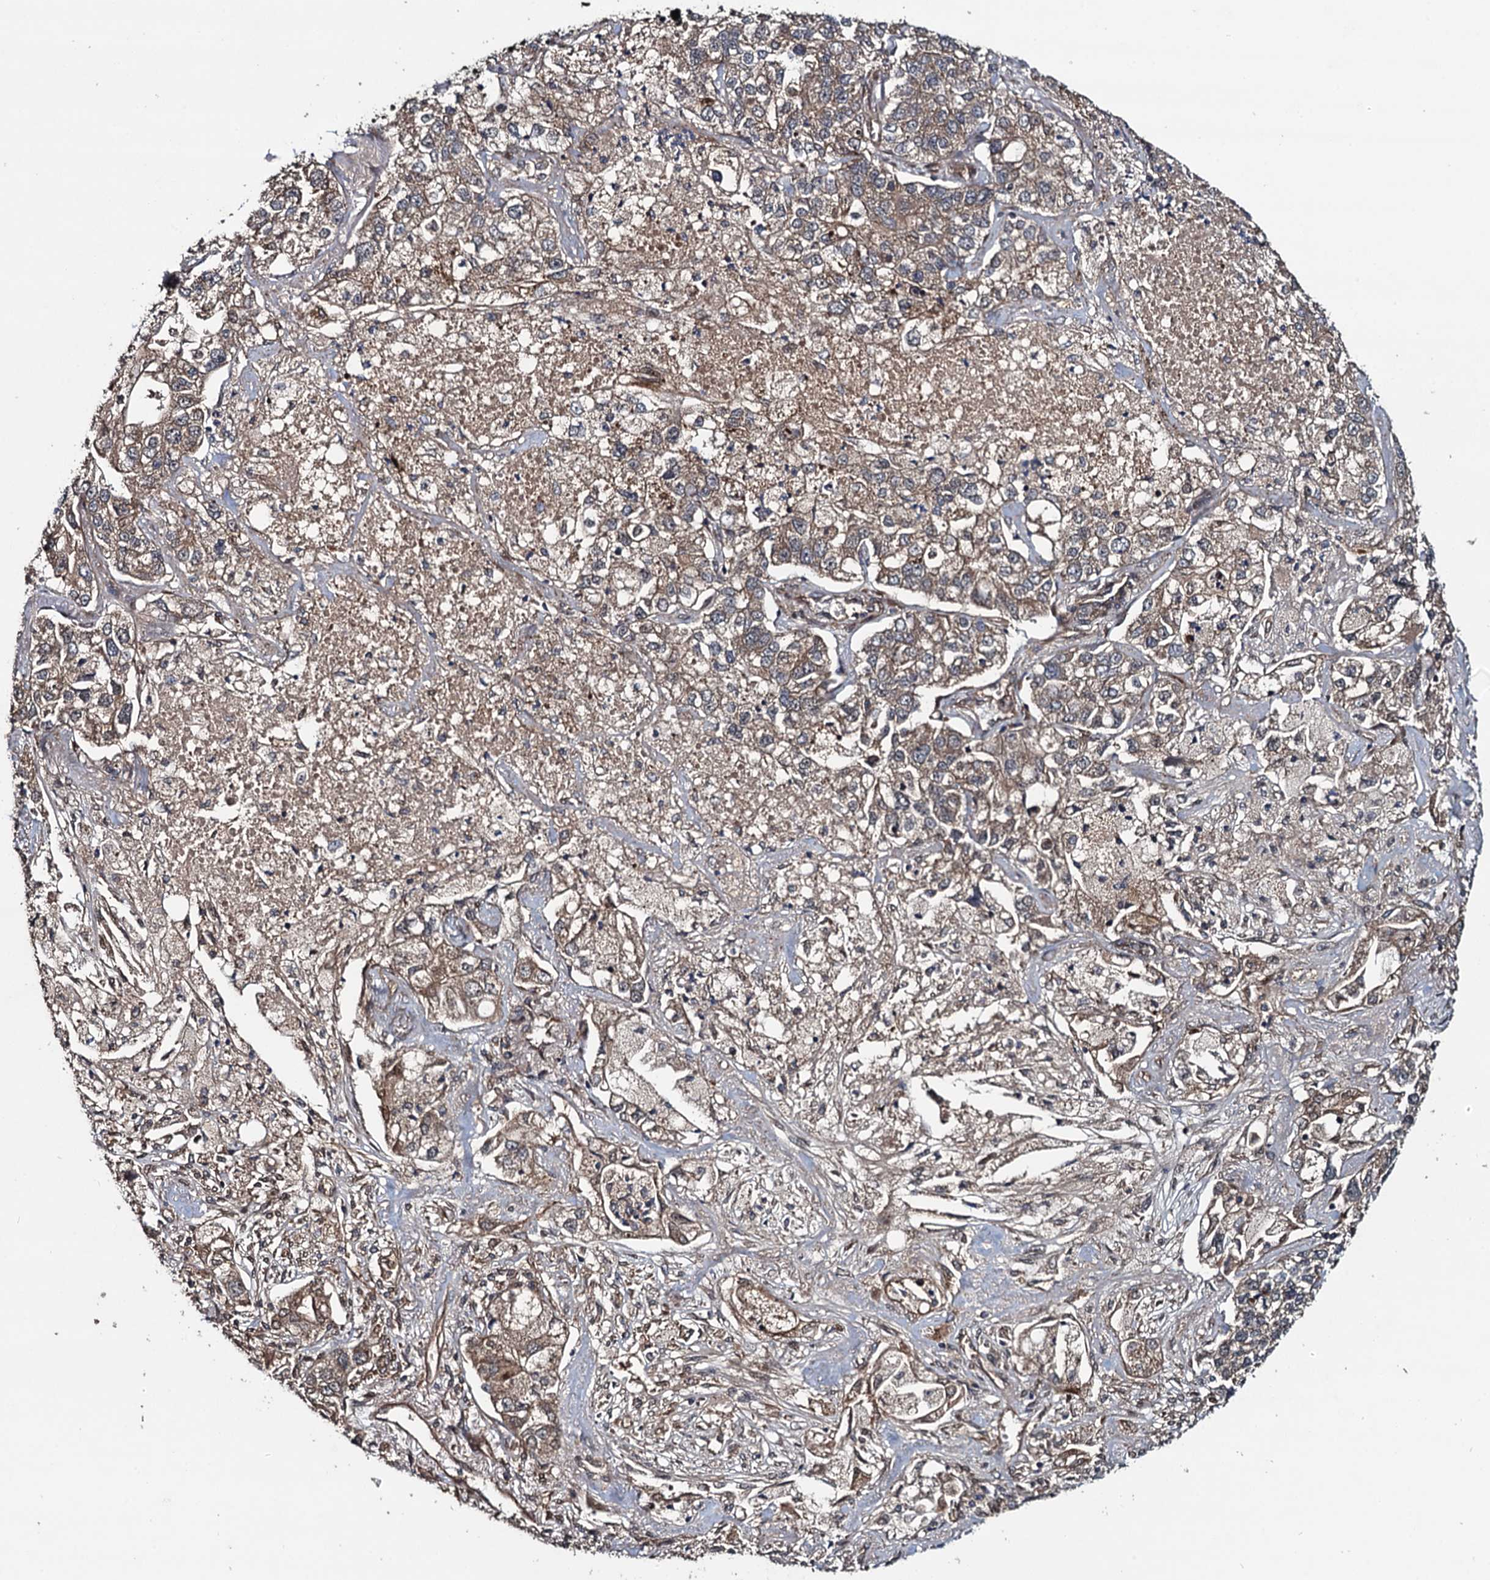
{"staining": {"intensity": "moderate", "quantity": ">75%", "location": "cytoplasmic/membranous"}, "tissue": "lung cancer", "cell_type": "Tumor cells", "image_type": "cancer", "snomed": [{"axis": "morphology", "description": "Adenocarcinoma, NOS"}, {"axis": "topography", "description": "Lung"}], "caption": "There is medium levels of moderate cytoplasmic/membranous expression in tumor cells of adenocarcinoma (lung), as demonstrated by immunohistochemical staining (brown color).", "gene": "RHOBTB1", "patient": {"sex": "male", "age": 49}}